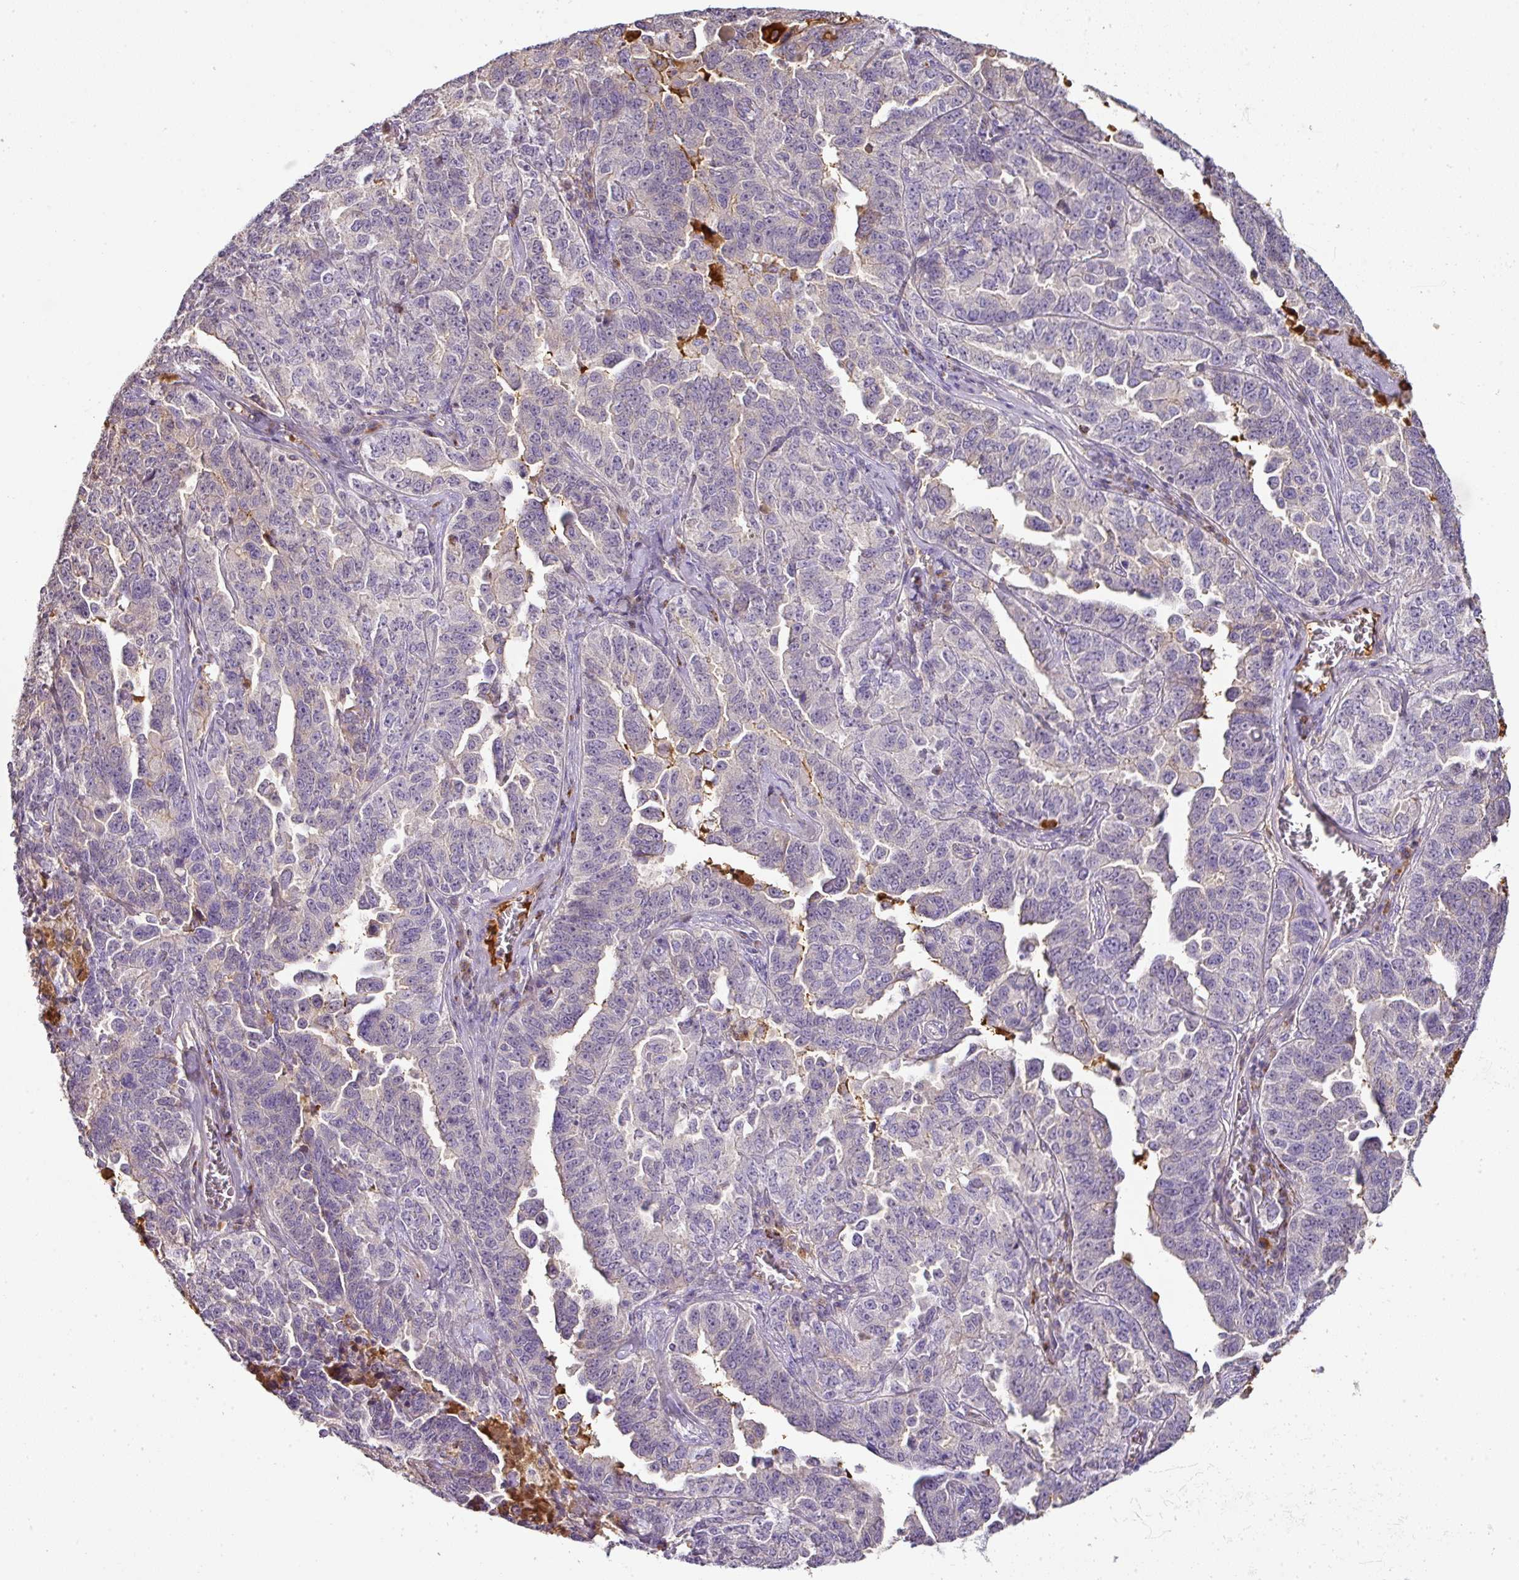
{"staining": {"intensity": "negative", "quantity": "none", "location": "none"}, "tissue": "ovarian cancer", "cell_type": "Tumor cells", "image_type": "cancer", "snomed": [{"axis": "morphology", "description": "Carcinoma, endometroid"}, {"axis": "topography", "description": "Ovary"}], "caption": "Ovarian cancer stained for a protein using immunohistochemistry exhibits no positivity tumor cells.", "gene": "CCZ1", "patient": {"sex": "female", "age": 62}}